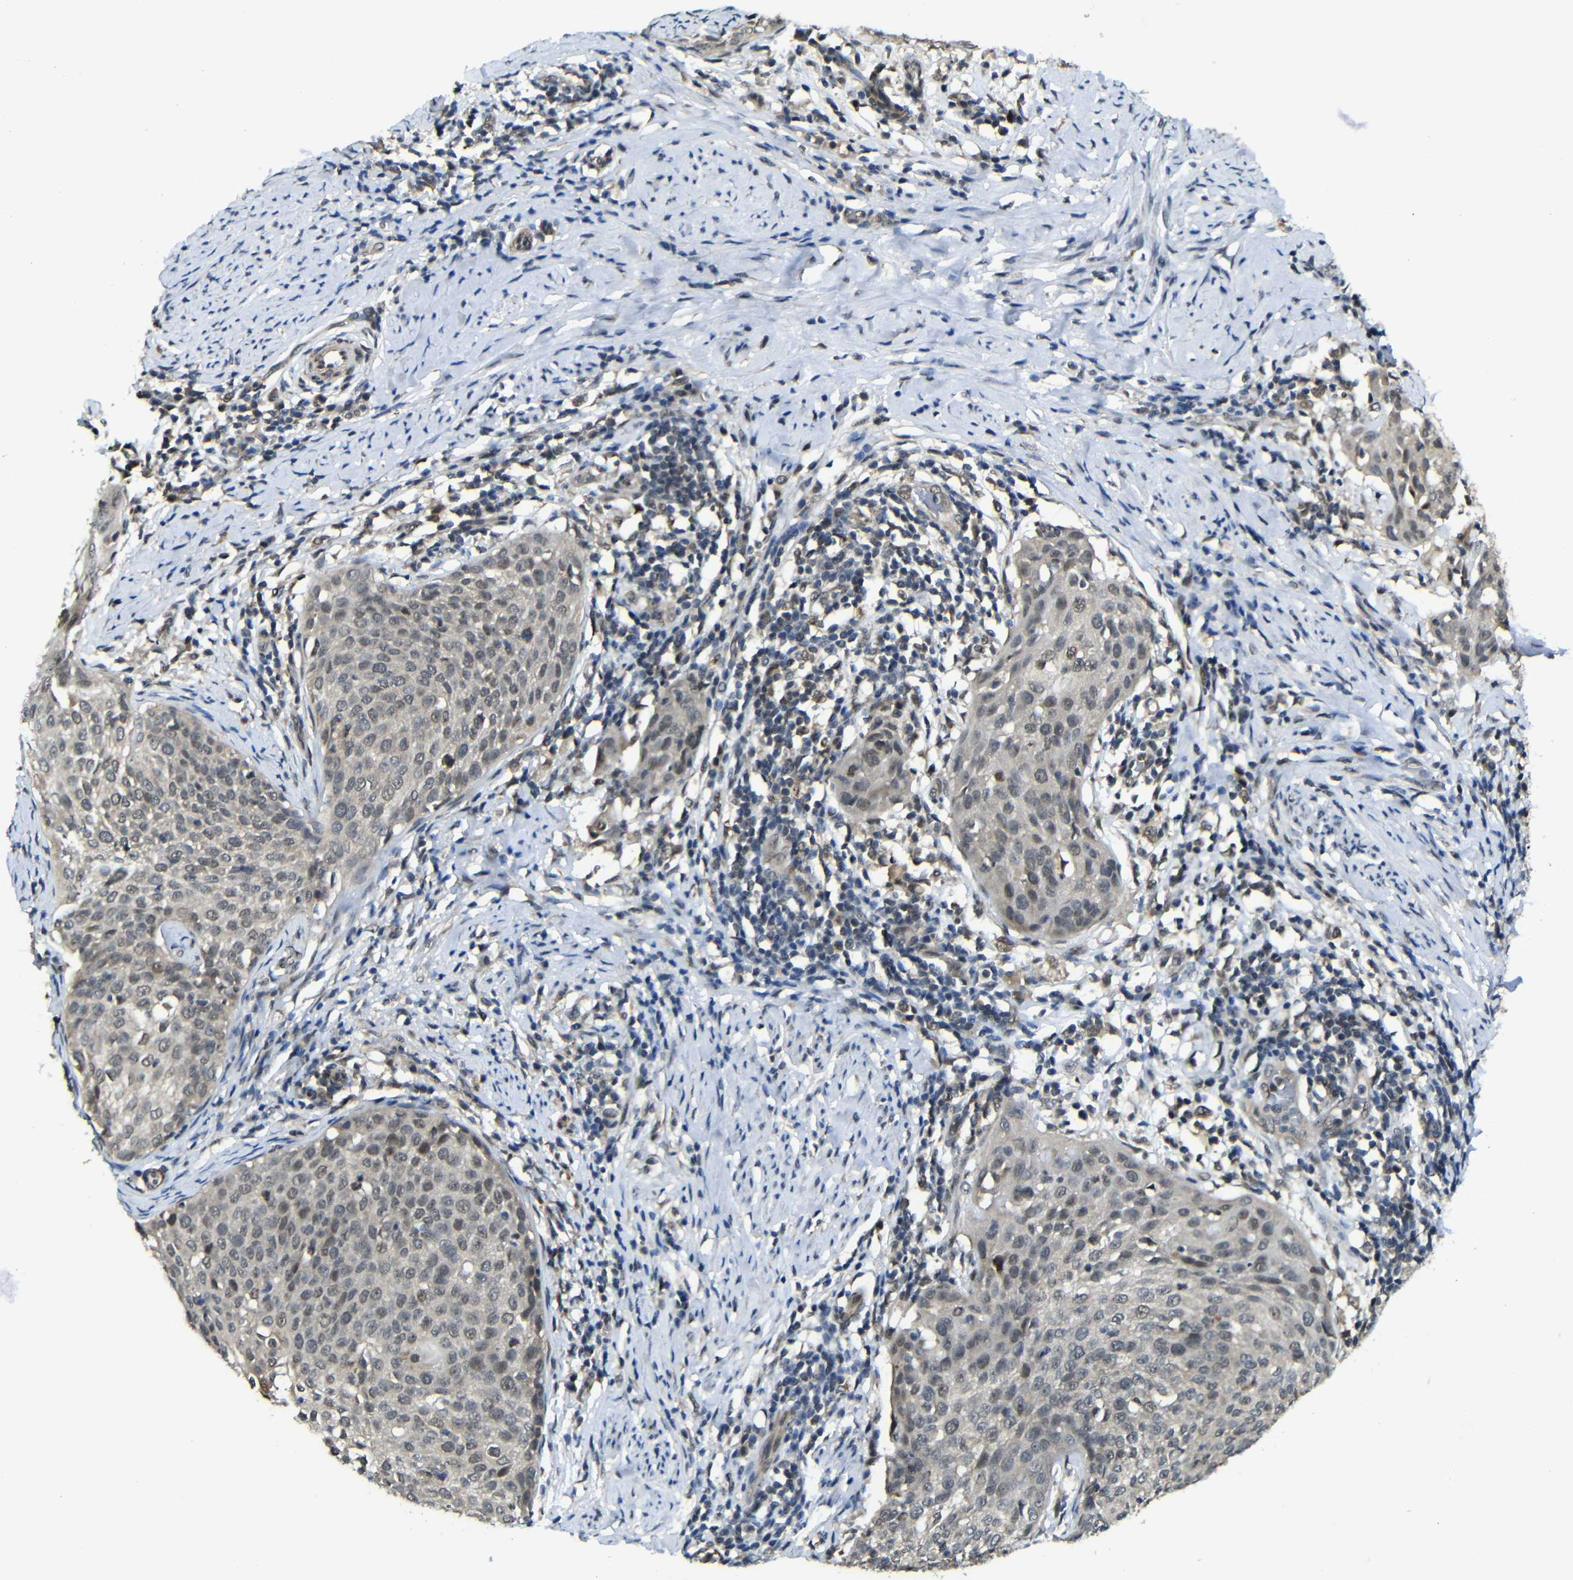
{"staining": {"intensity": "weak", "quantity": ">75%", "location": "cytoplasmic/membranous"}, "tissue": "cervical cancer", "cell_type": "Tumor cells", "image_type": "cancer", "snomed": [{"axis": "morphology", "description": "Squamous cell carcinoma, NOS"}, {"axis": "topography", "description": "Cervix"}], "caption": "A micrograph of cervical cancer (squamous cell carcinoma) stained for a protein demonstrates weak cytoplasmic/membranous brown staining in tumor cells.", "gene": "FAM172A", "patient": {"sex": "female", "age": 51}}